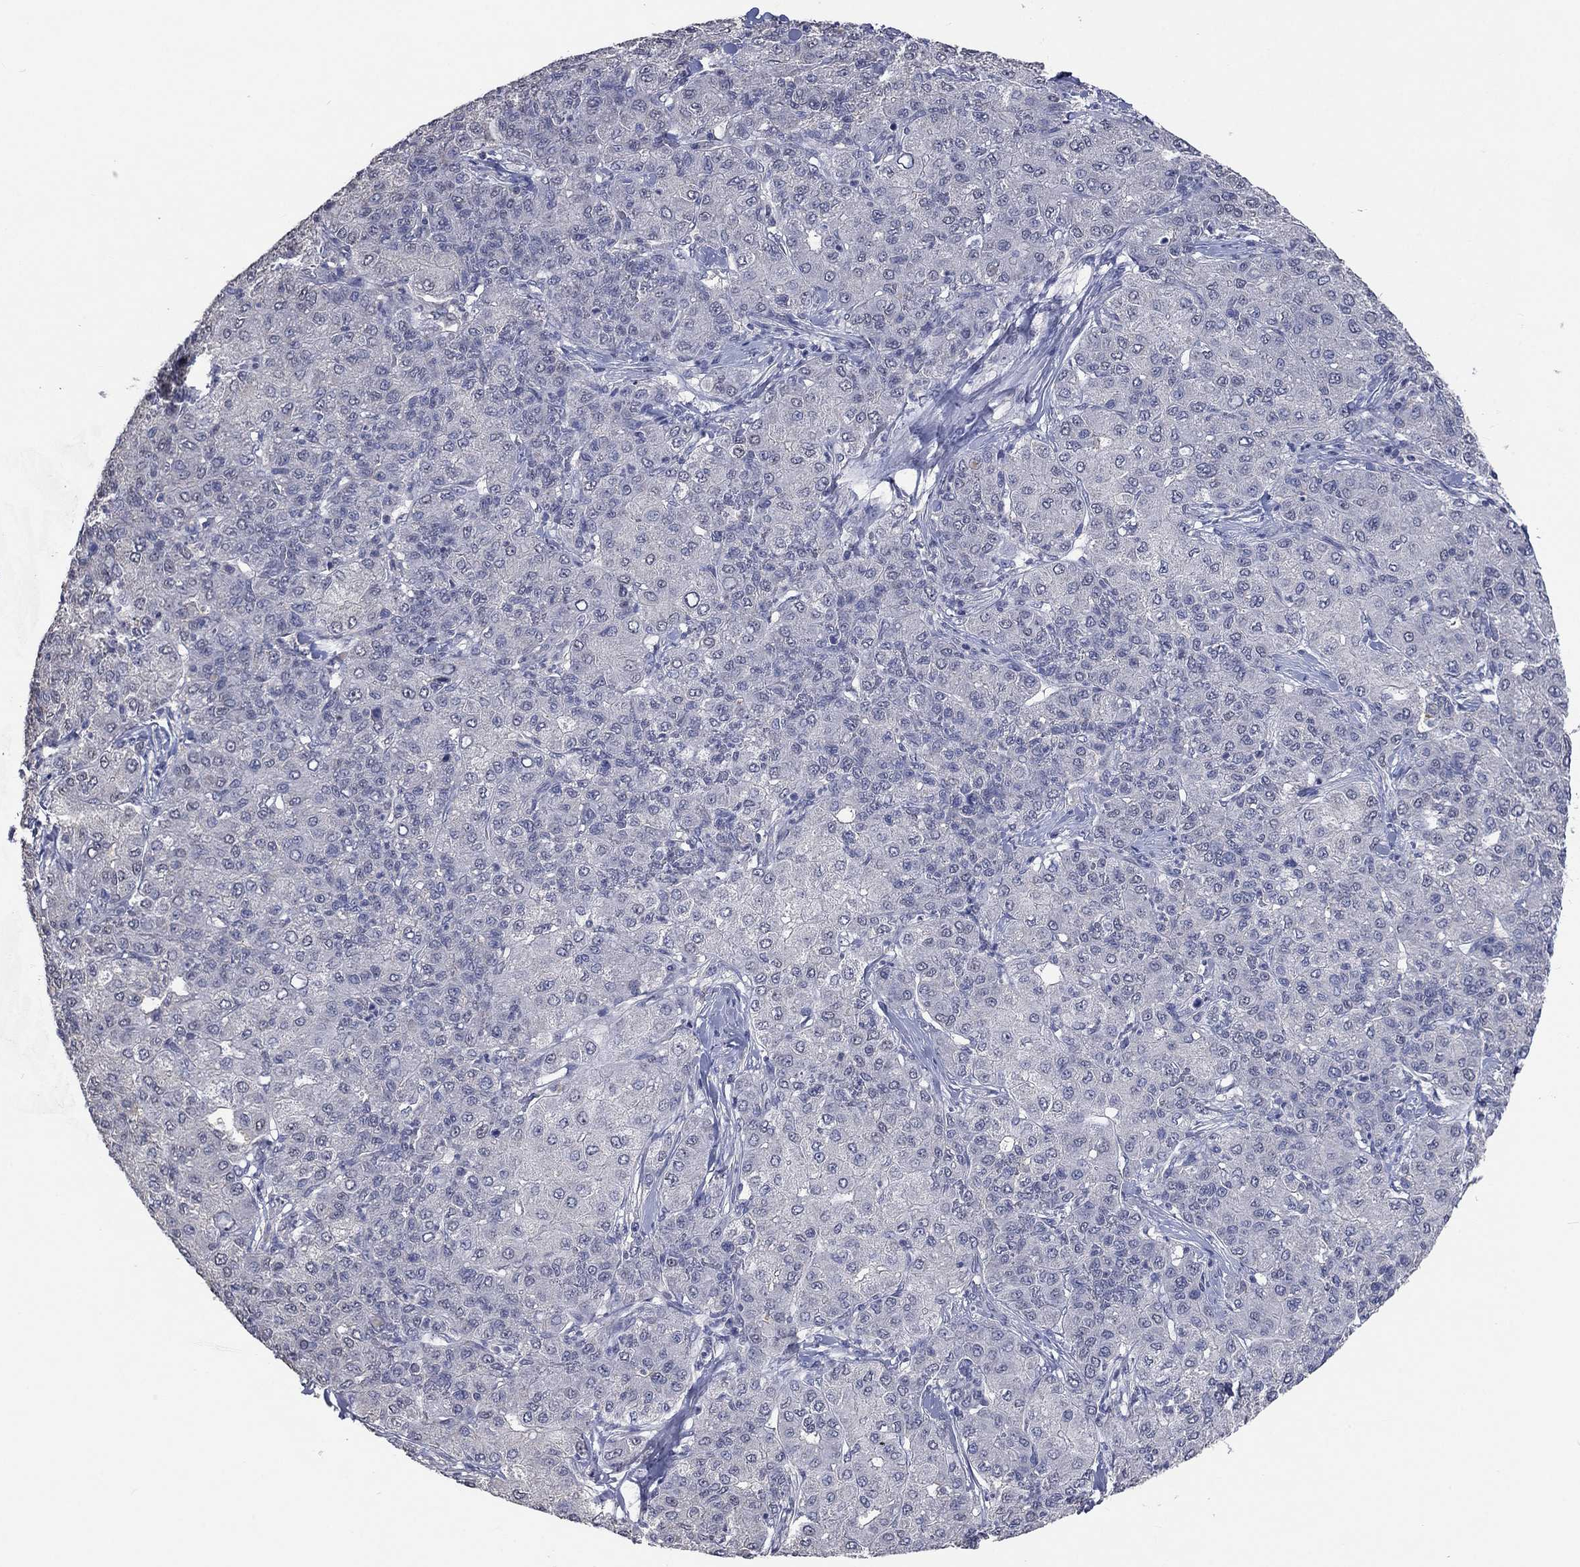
{"staining": {"intensity": "negative", "quantity": "none", "location": "none"}, "tissue": "liver cancer", "cell_type": "Tumor cells", "image_type": "cancer", "snomed": [{"axis": "morphology", "description": "Carcinoma, Hepatocellular, NOS"}, {"axis": "topography", "description": "Liver"}], "caption": "Photomicrograph shows no protein positivity in tumor cells of hepatocellular carcinoma (liver) tissue. (Brightfield microscopy of DAB IHC at high magnification).", "gene": "ZBTB18", "patient": {"sex": "male", "age": 65}}